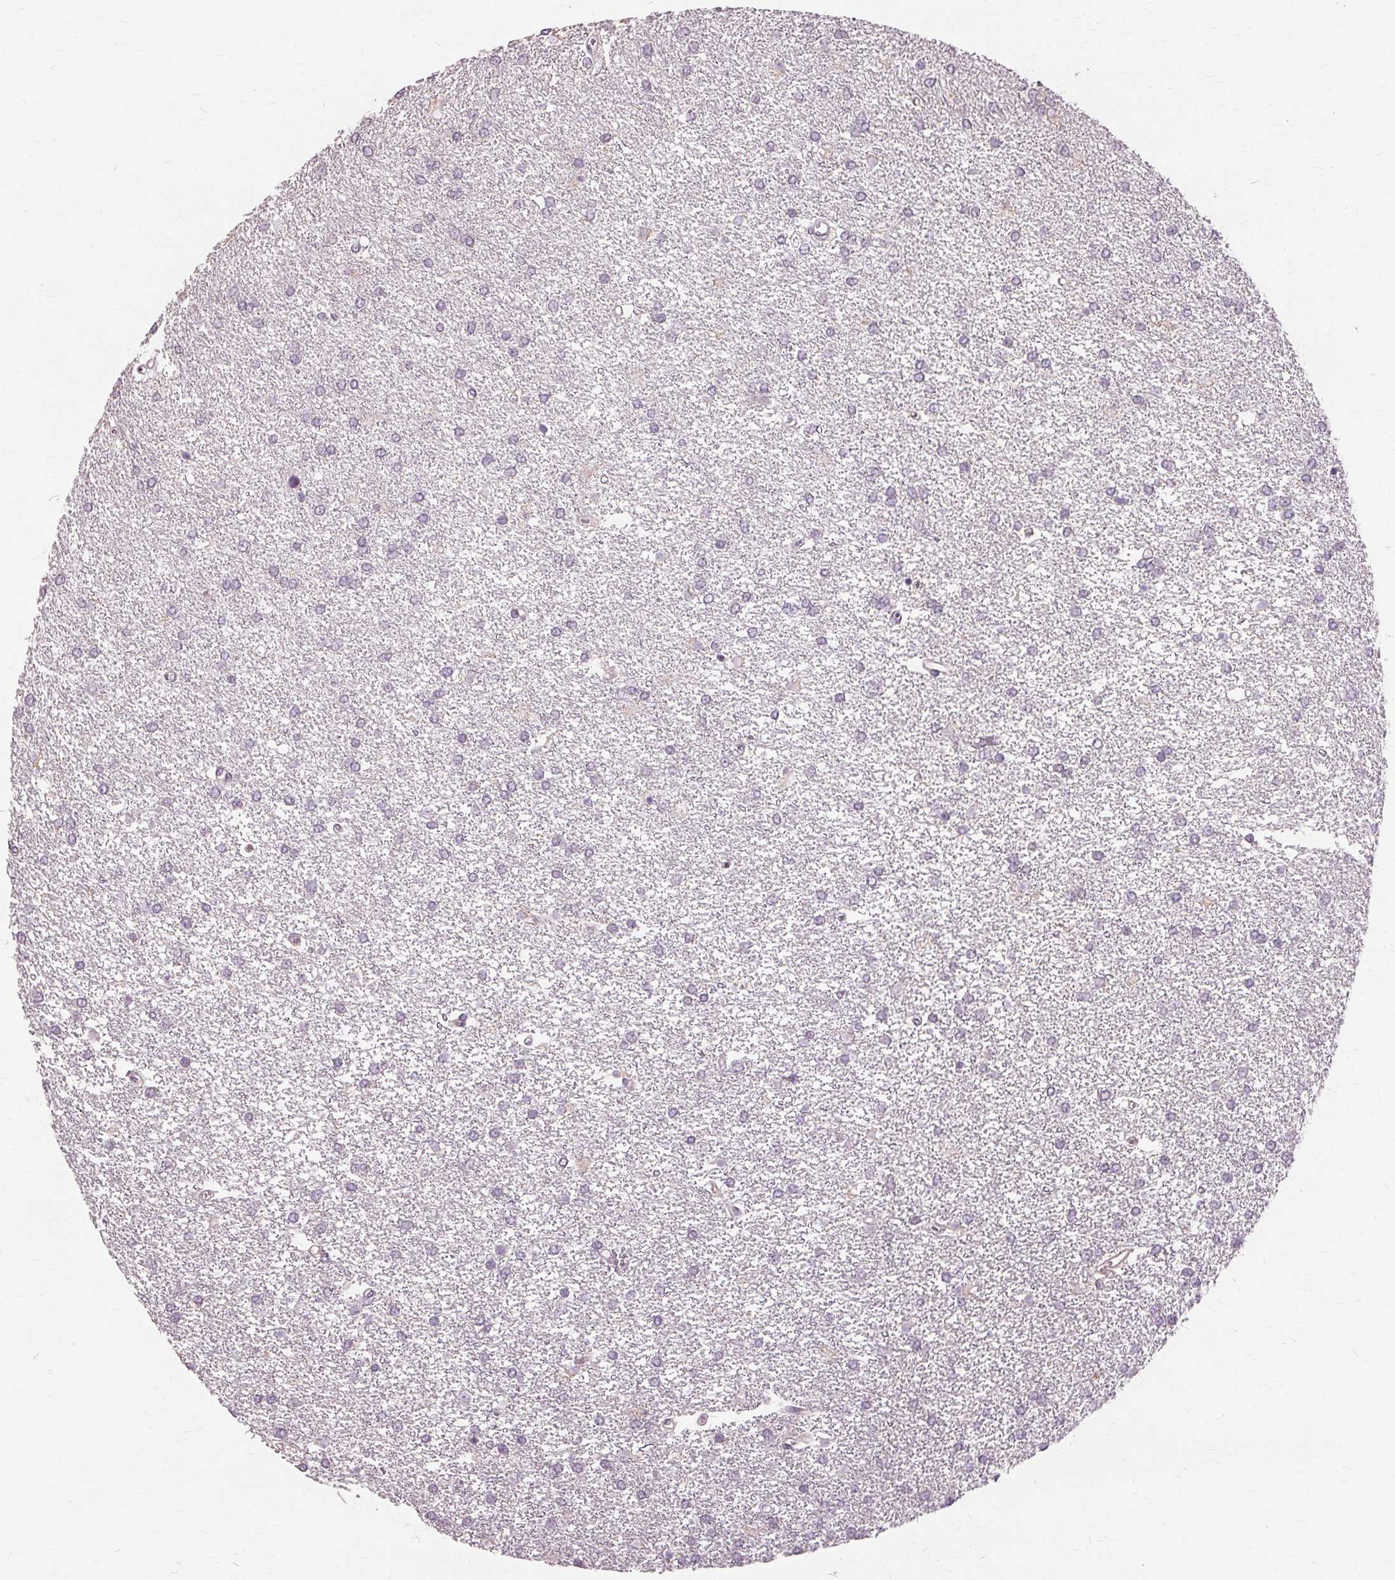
{"staining": {"intensity": "negative", "quantity": "none", "location": "none"}, "tissue": "glioma", "cell_type": "Tumor cells", "image_type": "cancer", "snomed": [{"axis": "morphology", "description": "Glioma, malignant, High grade"}, {"axis": "topography", "description": "Brain"}], "caption": "This is a micrograph of immunohistochemistry staining of malignant glioma (high-grade), which shows no staining in tumor cells. The staining is performed using DAB (3,3'-diaminobenzidine) brown chromogen with nuclei counter-stained in using hematoxylin.", "gene": "SIGLEC6", "patient": {"sex": "female", "age": 61}}